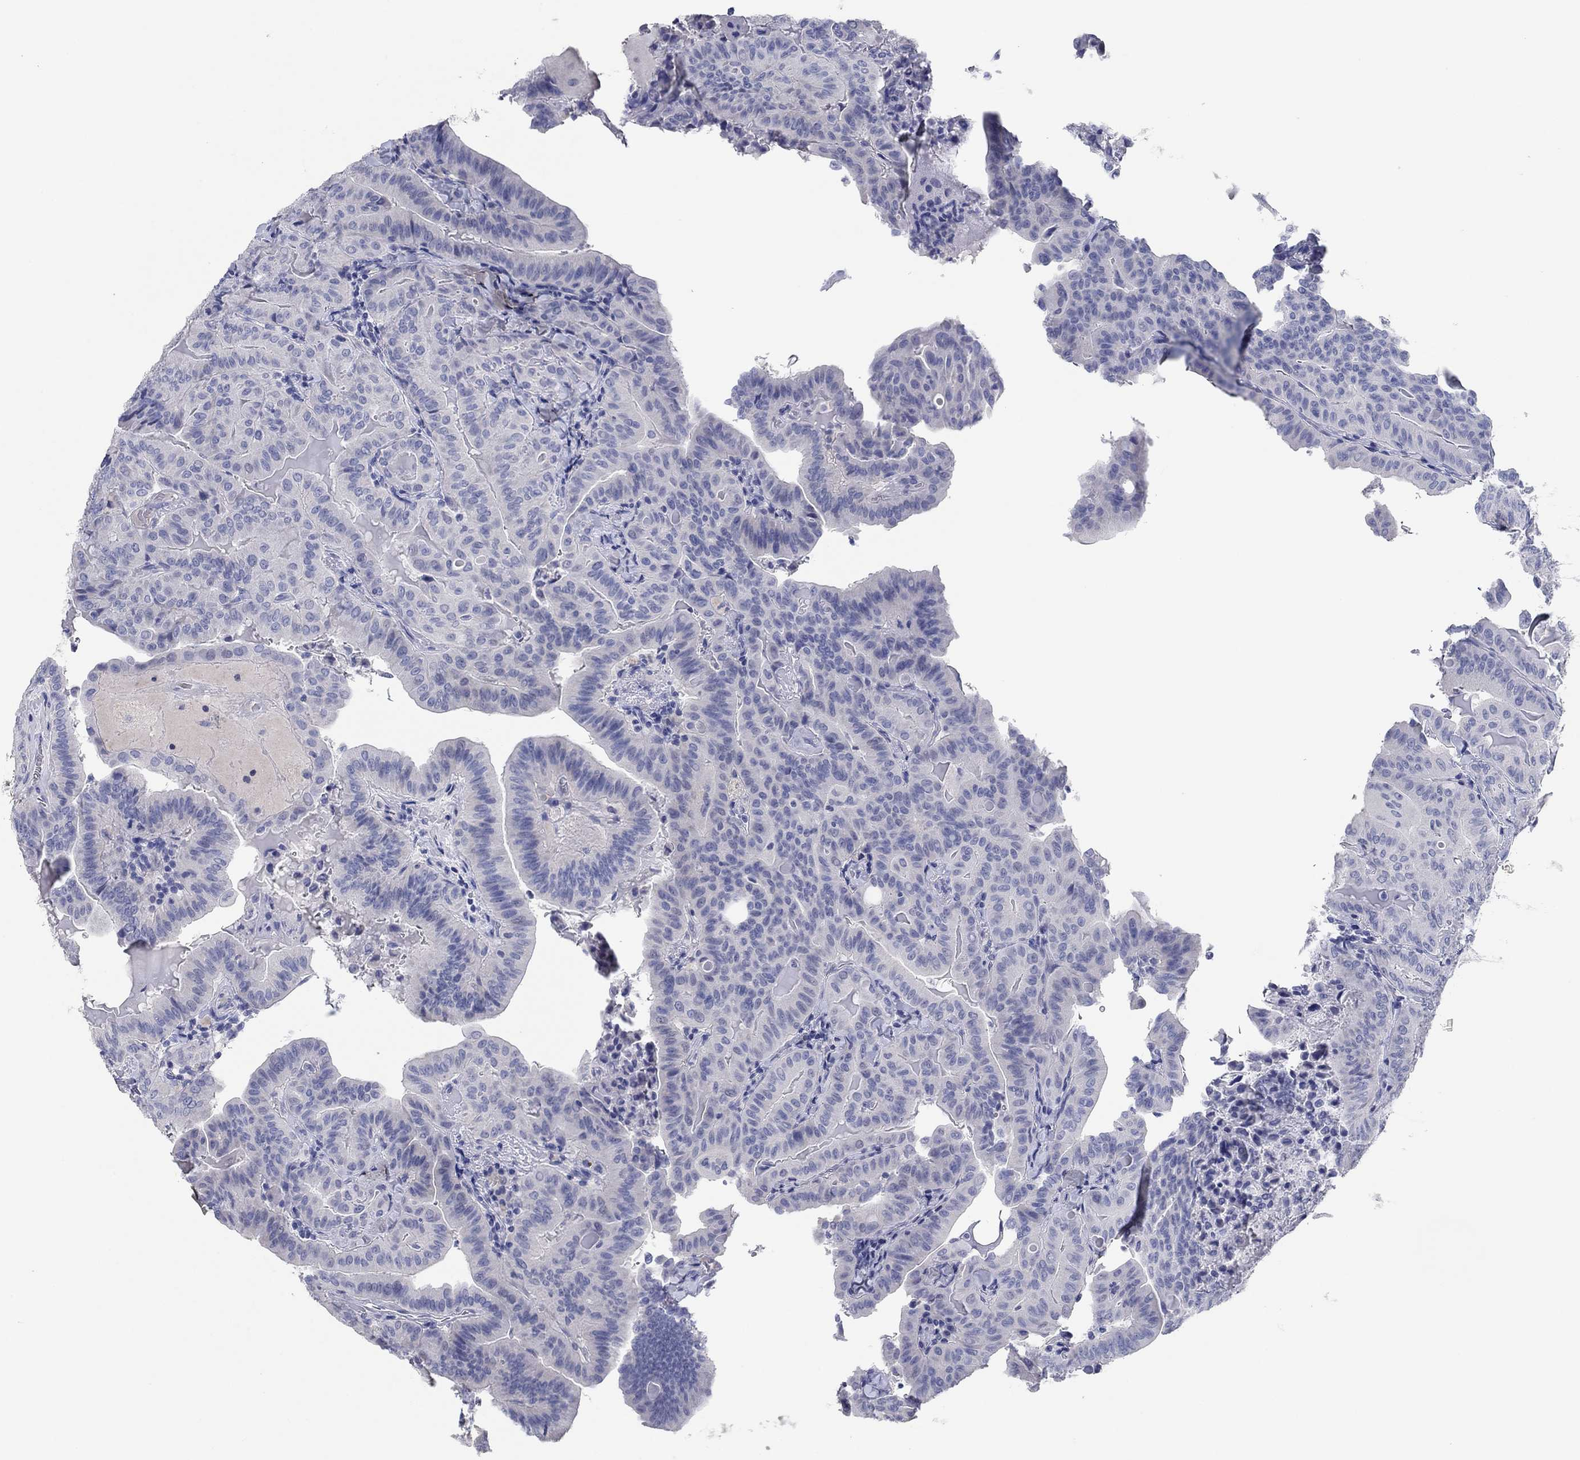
{"staining": {"intensity": "negative", "quantity": "none", "location": "none"}, "tissue": "thyroid cancer", "cell_type": "Tumor cells", "image_type": "cancer", "snomed": [{"axis": "morphology", "description": "Papillary adenocarcinoma, NOS"}, {"axis": "topography", "description": "Thyroid gland"}], "caption": "Immunohistochemistry (IHC) photomicrograph of neoplastic tissue: human papillary adenocarcinoma (thyroid) stained with DAB (3,3'-diaminobenzidine) displays no significant protein staining in tumor cells.", "gene": "POU5F1", "patient": {"sex": "female", "age": 68}}